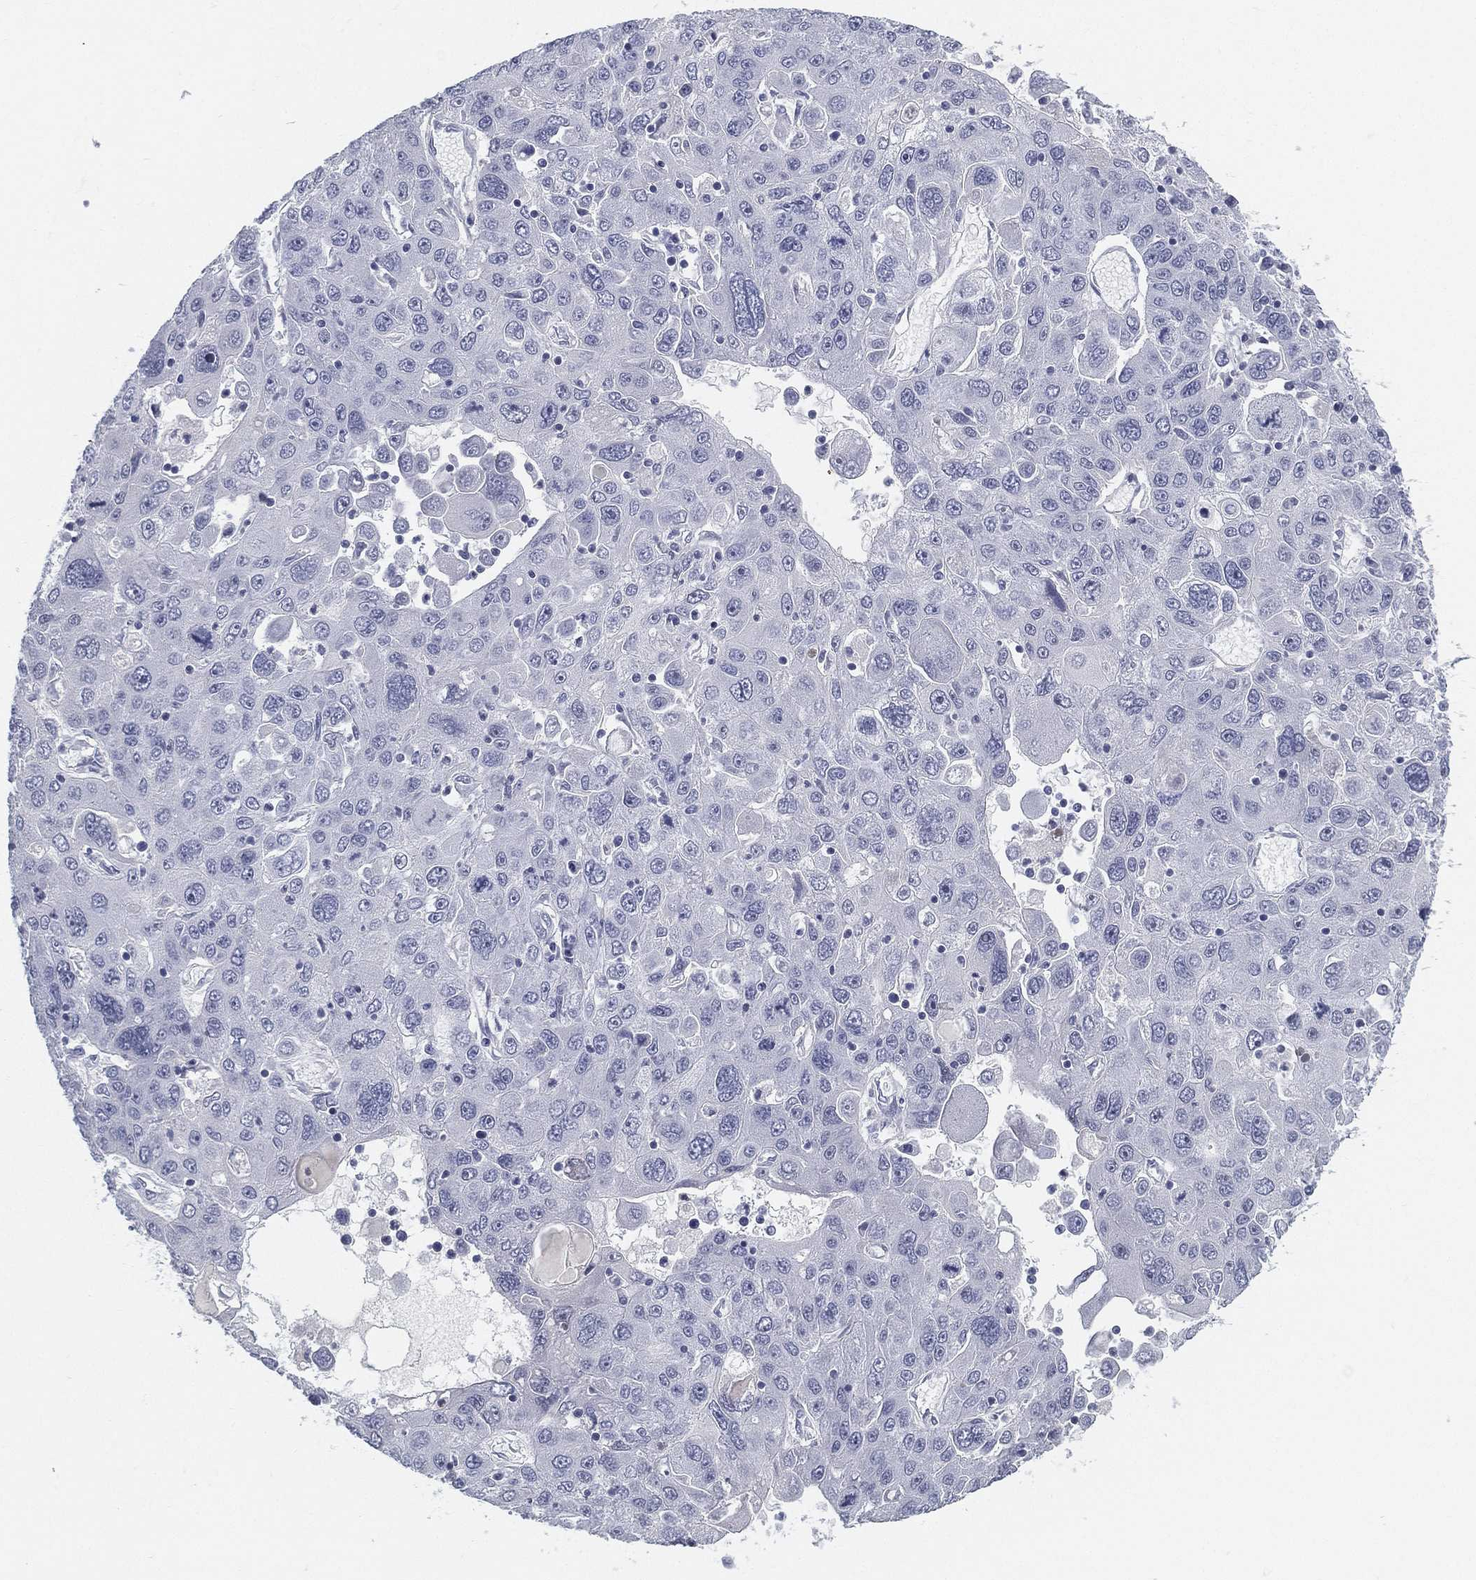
{"staining": {"intensity": "negative", "quantity": "none", "location": "none"}, "tissue": "stomach cancer", "cell_type": "Tumor cells", "image_type": "cancer", "snomed": [{"axis": "morphology", "description": "Adenocarcinoma, NOS"}, {"axis": "topography", "description": "Stomach"}], "caption": "This is an IHC histopathology image of adenocarcinoma (stomach). There is no expression in tumor cells.", "gene": "SPPL2C", "patient": {"sex": "male", "age": 56}}